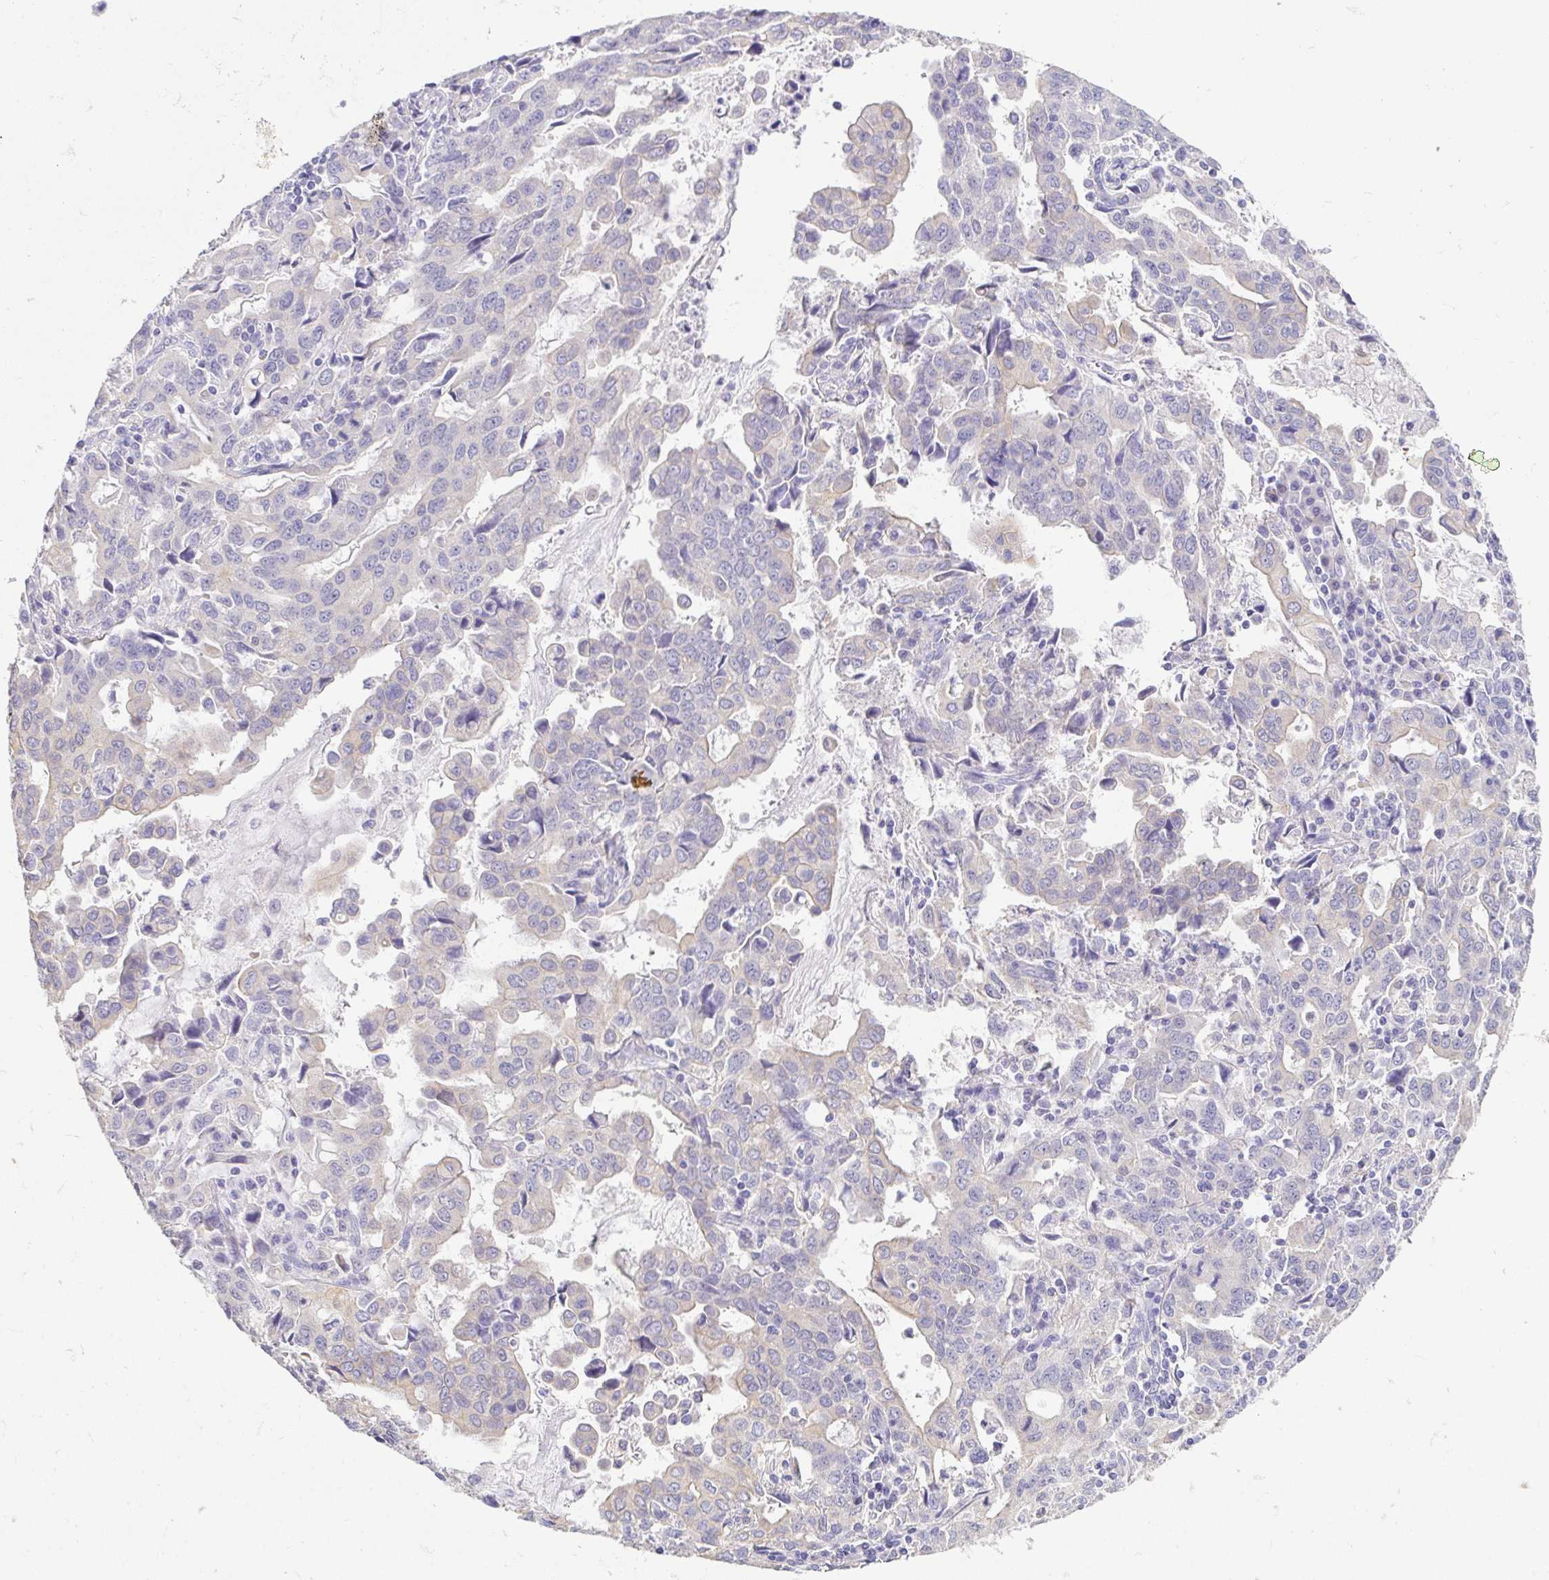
{"staining": {"intensity": "negative", "quantity": "none", "location": "none"}, "tissue": "stomach cancer", "cell_type": "Tumor cells", "image_type": "cancer", "snomed": [{"axis": "morphology", "description": "Adenocarcinoma, NOS"}, {"axis": "topography", "description": "Stomach, upper"}], "caption": "Tumor cells are negative for protein expression in human stomach cancer.", "gene": "FABP3", "patient": {"sex": "male", "age": 85}}